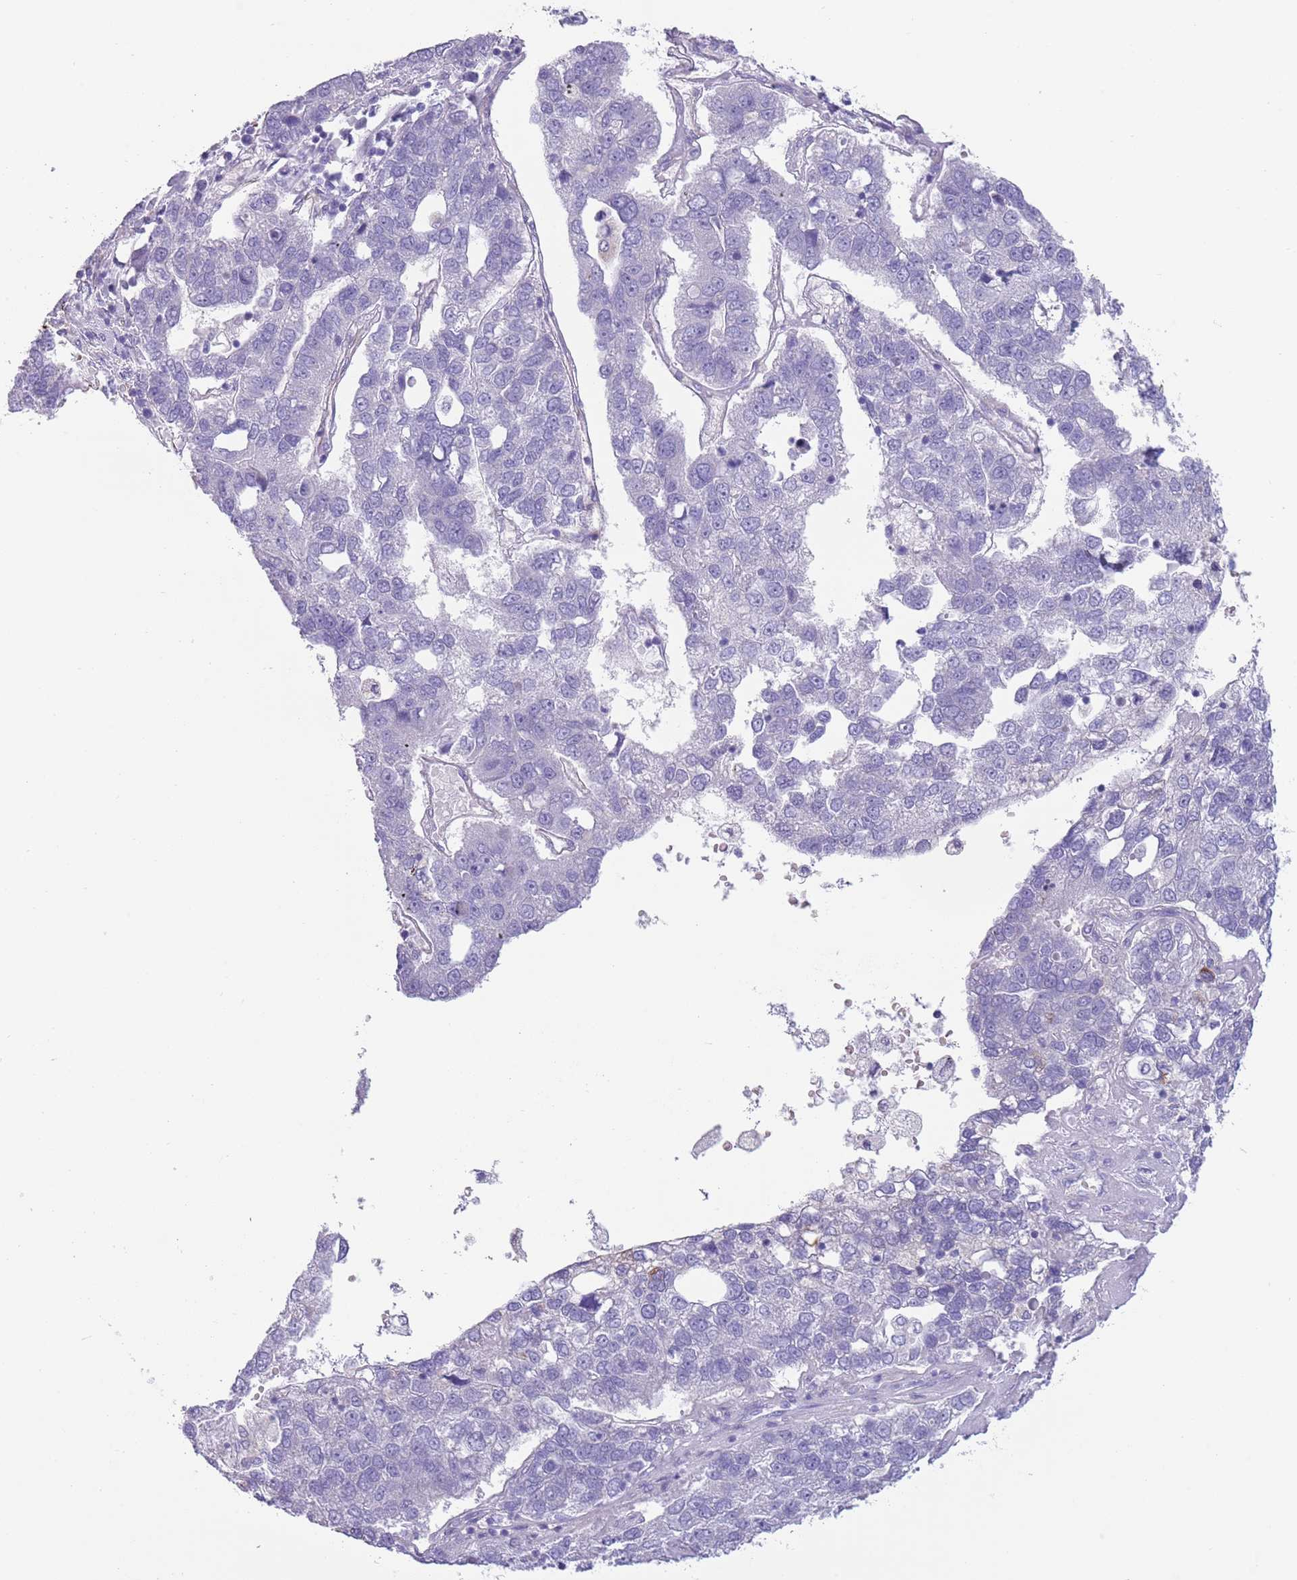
{"staining": {"intensity": "negative", "quantity": "none", "location": "none"}, "tissue": "pancreatic cancer", "cell_type": "Tumor cells", "image_type": "cancer", "snomed": [{"axis": "morphology", "description": "Adenocarcinoma, NOS"}, {"axis": "topography", "description": "Pancreas"}], "caption": "There is no significant positivity in tumor cells of adenocarcinoma (pancreatic).", "gene": "TSGA13", "patient": {"sex": "female", "age": 61}}